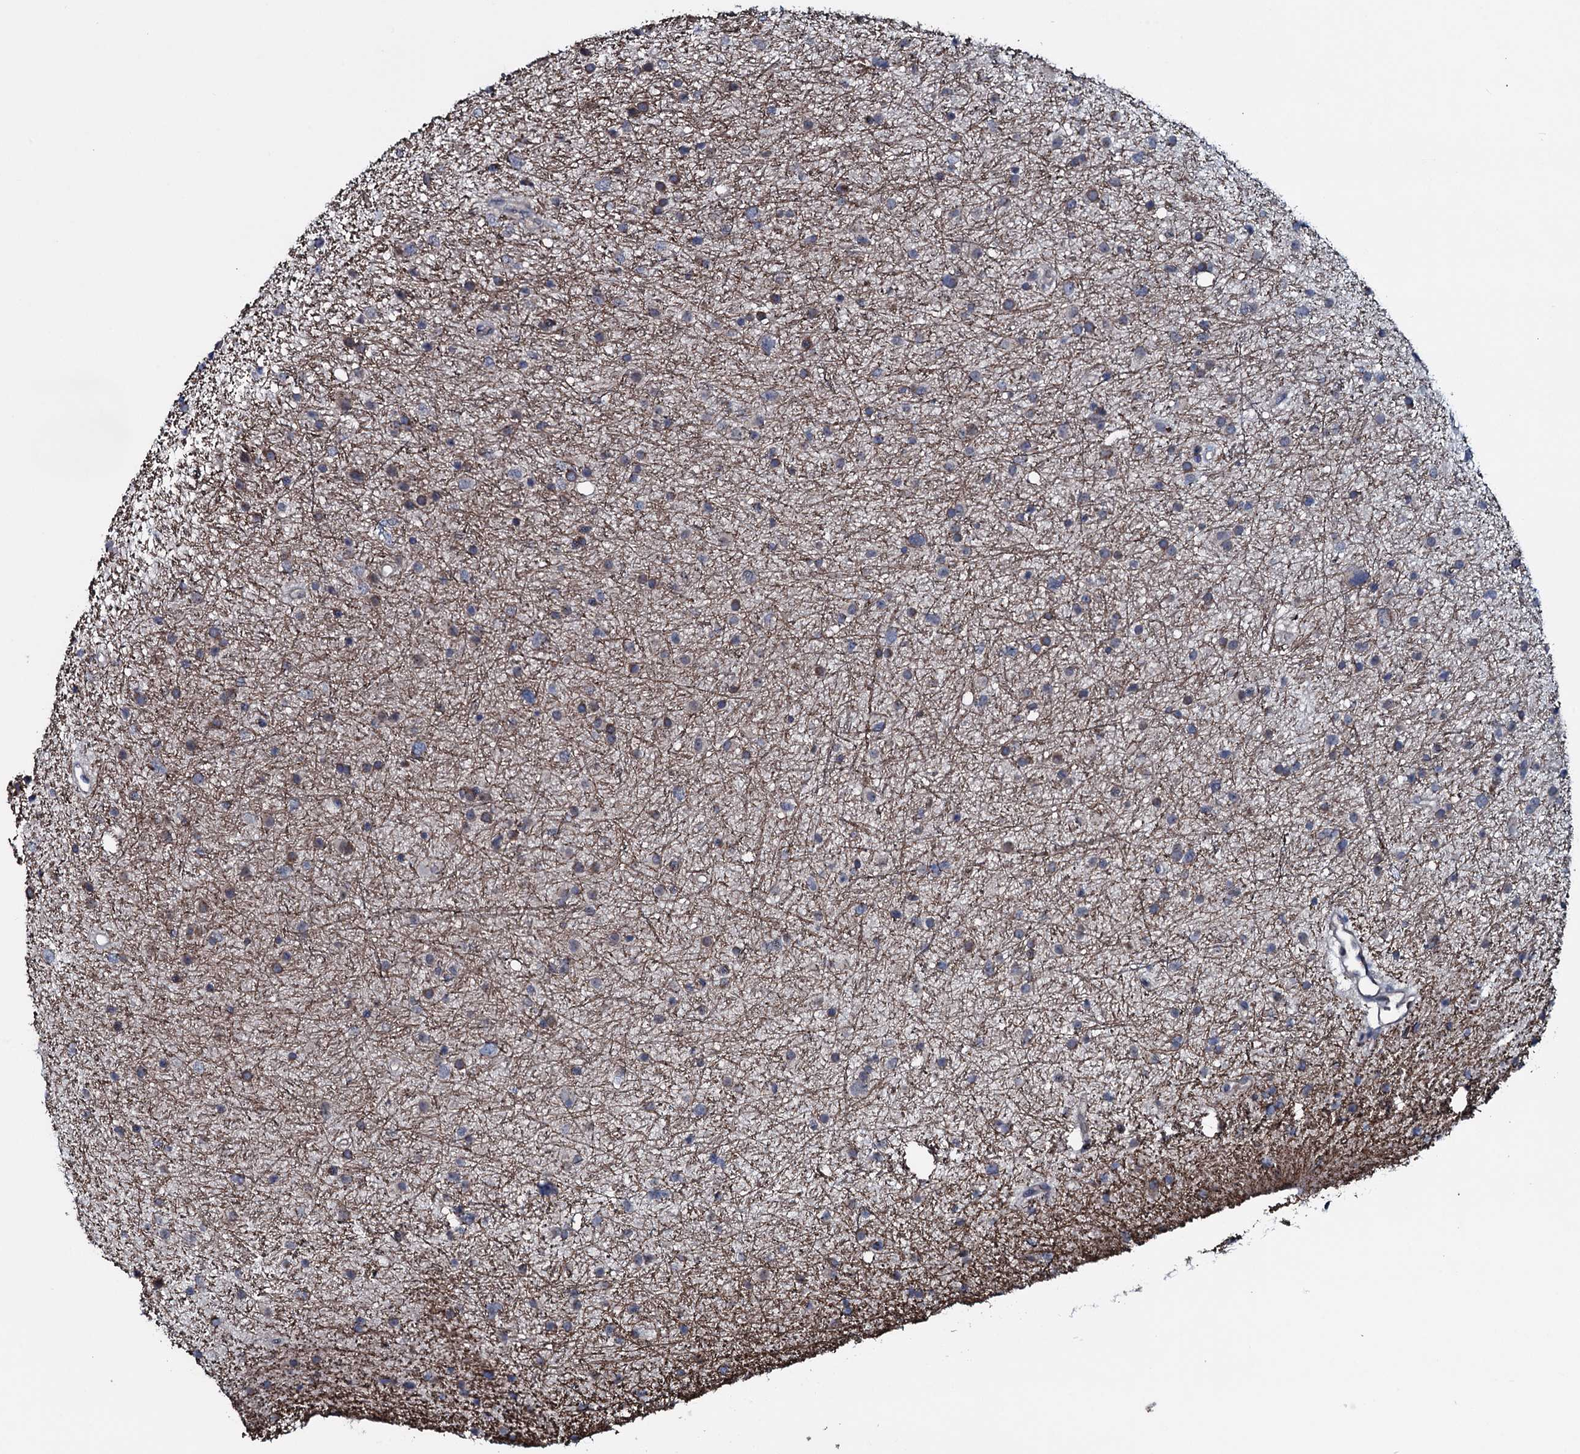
{"staining": {"intensity": "weak", "quantity": "<25%", "location": "cytoplasmic/membranous"}, "tissue": "glioma", "cell_type": "Tumor cells", "image_type": "cancer", "snomed": [{"axis": "morphology", "description": "Glioma, malignant, Low grade"}, {"axis": "topography", "description": "Cerebral cortex"}], "caption": "Image shows no significant protein expression in tumor cells of glioma.", "gene": "OGFOD2", "patient": {"sex": "female", "age": 39}}